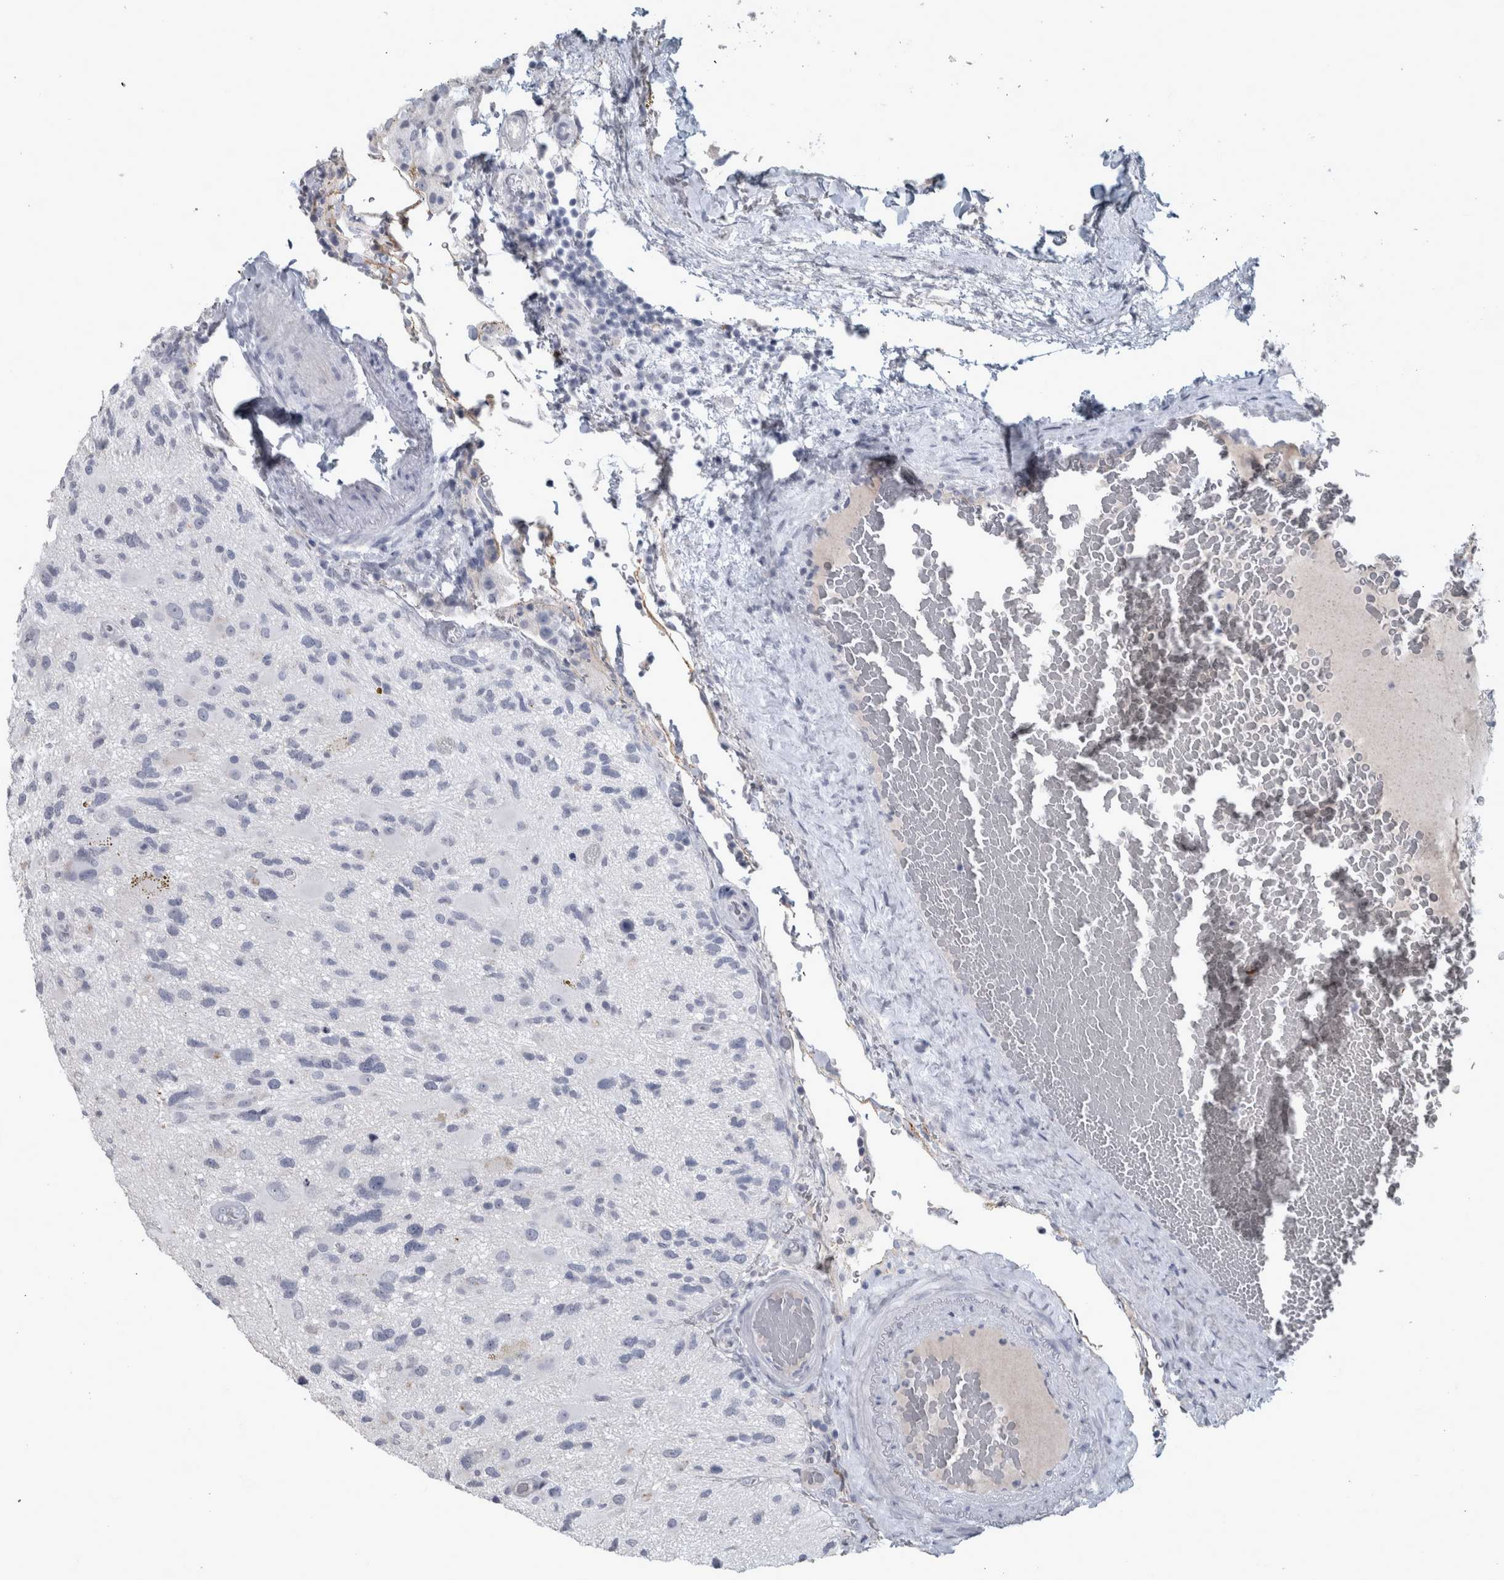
{"staining": {"intensity": "negative", "quantity": "none", "location": "none"}, "tissue": "glioma", "cell_type": "Tumor cells", "image_type": "cancer", "snomed": [{"axis": "morphology", "description": "Glioma, malignant, High grade"}, {"axis": "topography", "description": "Brain"}], "caption": "The image reveals no significant staining in tumor cells of glioma. (DAB (3,3'-diaminobenzidine) IHC with hematoxylin counter stain).", "gene": "DSG2", "patient": {"sex": "male", "age": 33}}